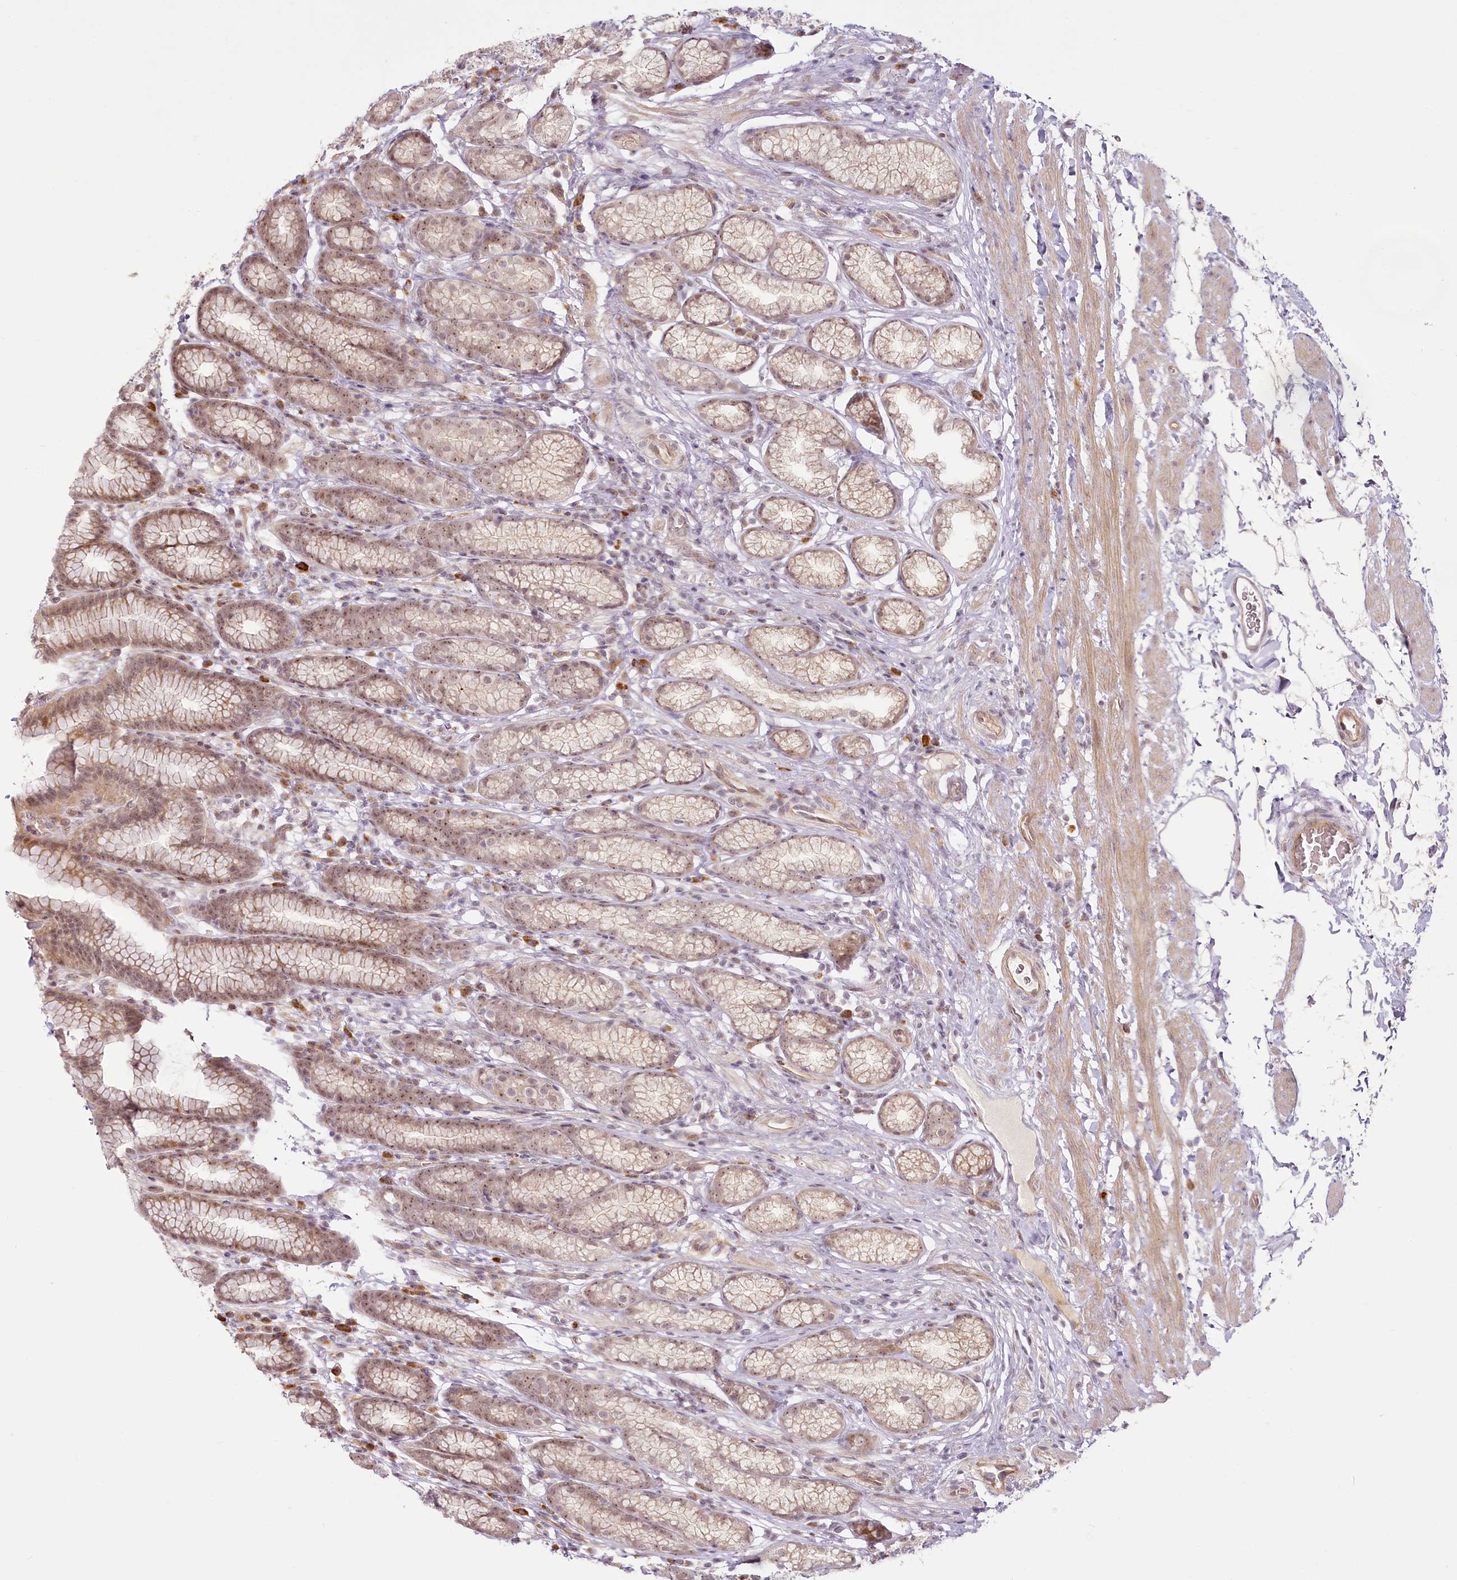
{"staining": {"intensity": "moderate", "quantity": ">75%", "location": "nuclear"}, "tissue": "stomach", "cell_type": "Glandular cells", "image_type": "normal", "snomed": [{"axis": "morphology", "description": "Normal tissue, NOS"}, {"axis": "topography", "description": "Stomach"}], "caption": "Stomach stained with a brown dye exhibits moderate nuclear positive staining in about >75% of glandular cells.", "gene": "EXOSC7", "patient": {"sex": "male", "age": 42}}